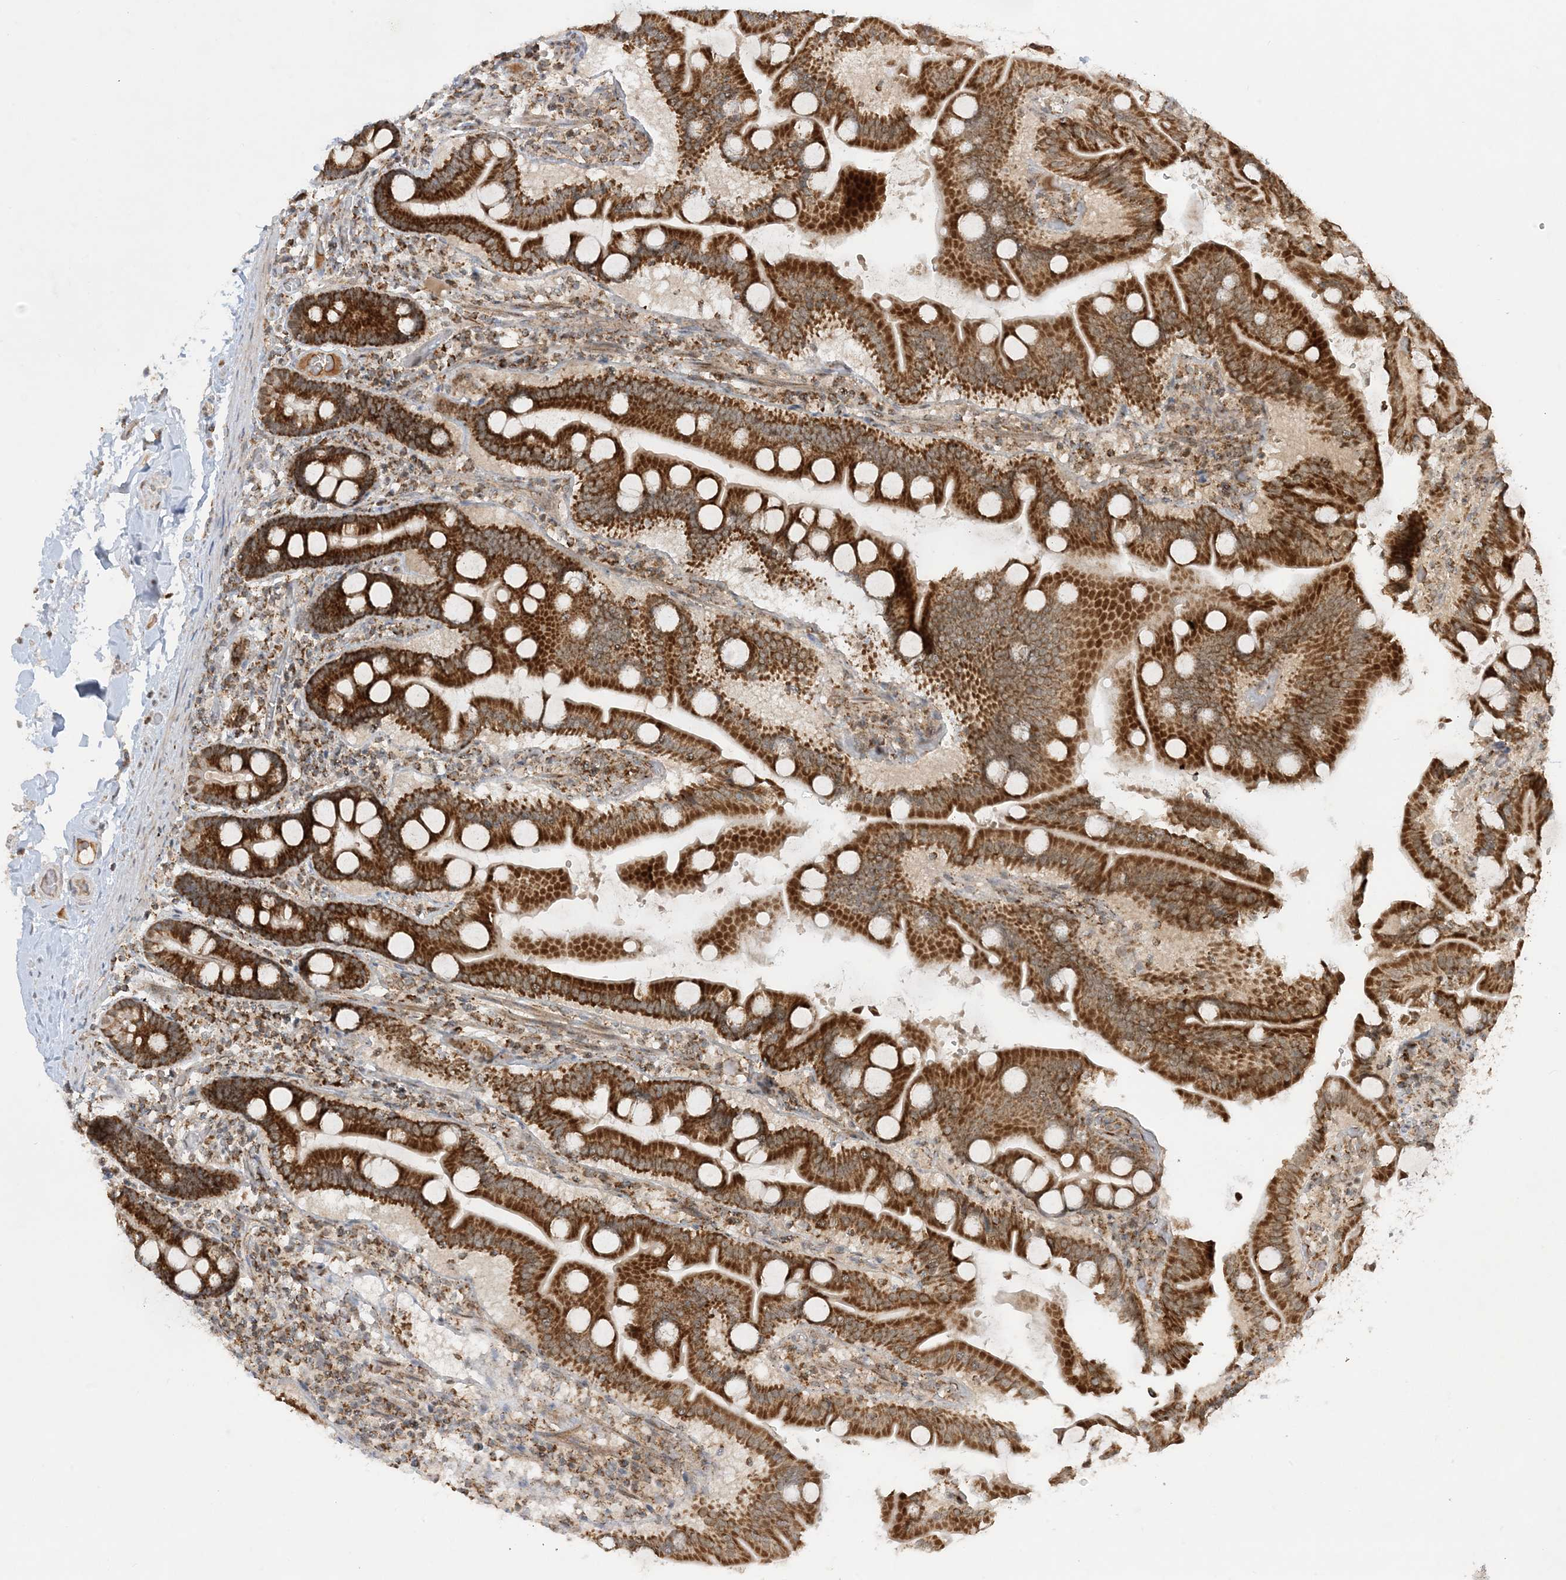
{"staining": {"intensity": "strong", "quantity": ">75%", "location": "cytoplasmic/membranous"}, "tissue": "duodenum", "cell_type": "Glandular cells", "image_type": "normal", "snomed": [{"axis": "morphology", "description": "Normal tissue, NOS"}, {"axis": "topography", "description": "Duodenum"}], "caption": "Immunohistochemical staining of unremarkable human duodenum exhibits strong cytoplasmic/membranous protein positivity in about >75% of glandular cells.", "gene": "NDUFAF3", "patient": {"sex": "male", "age": 55}}